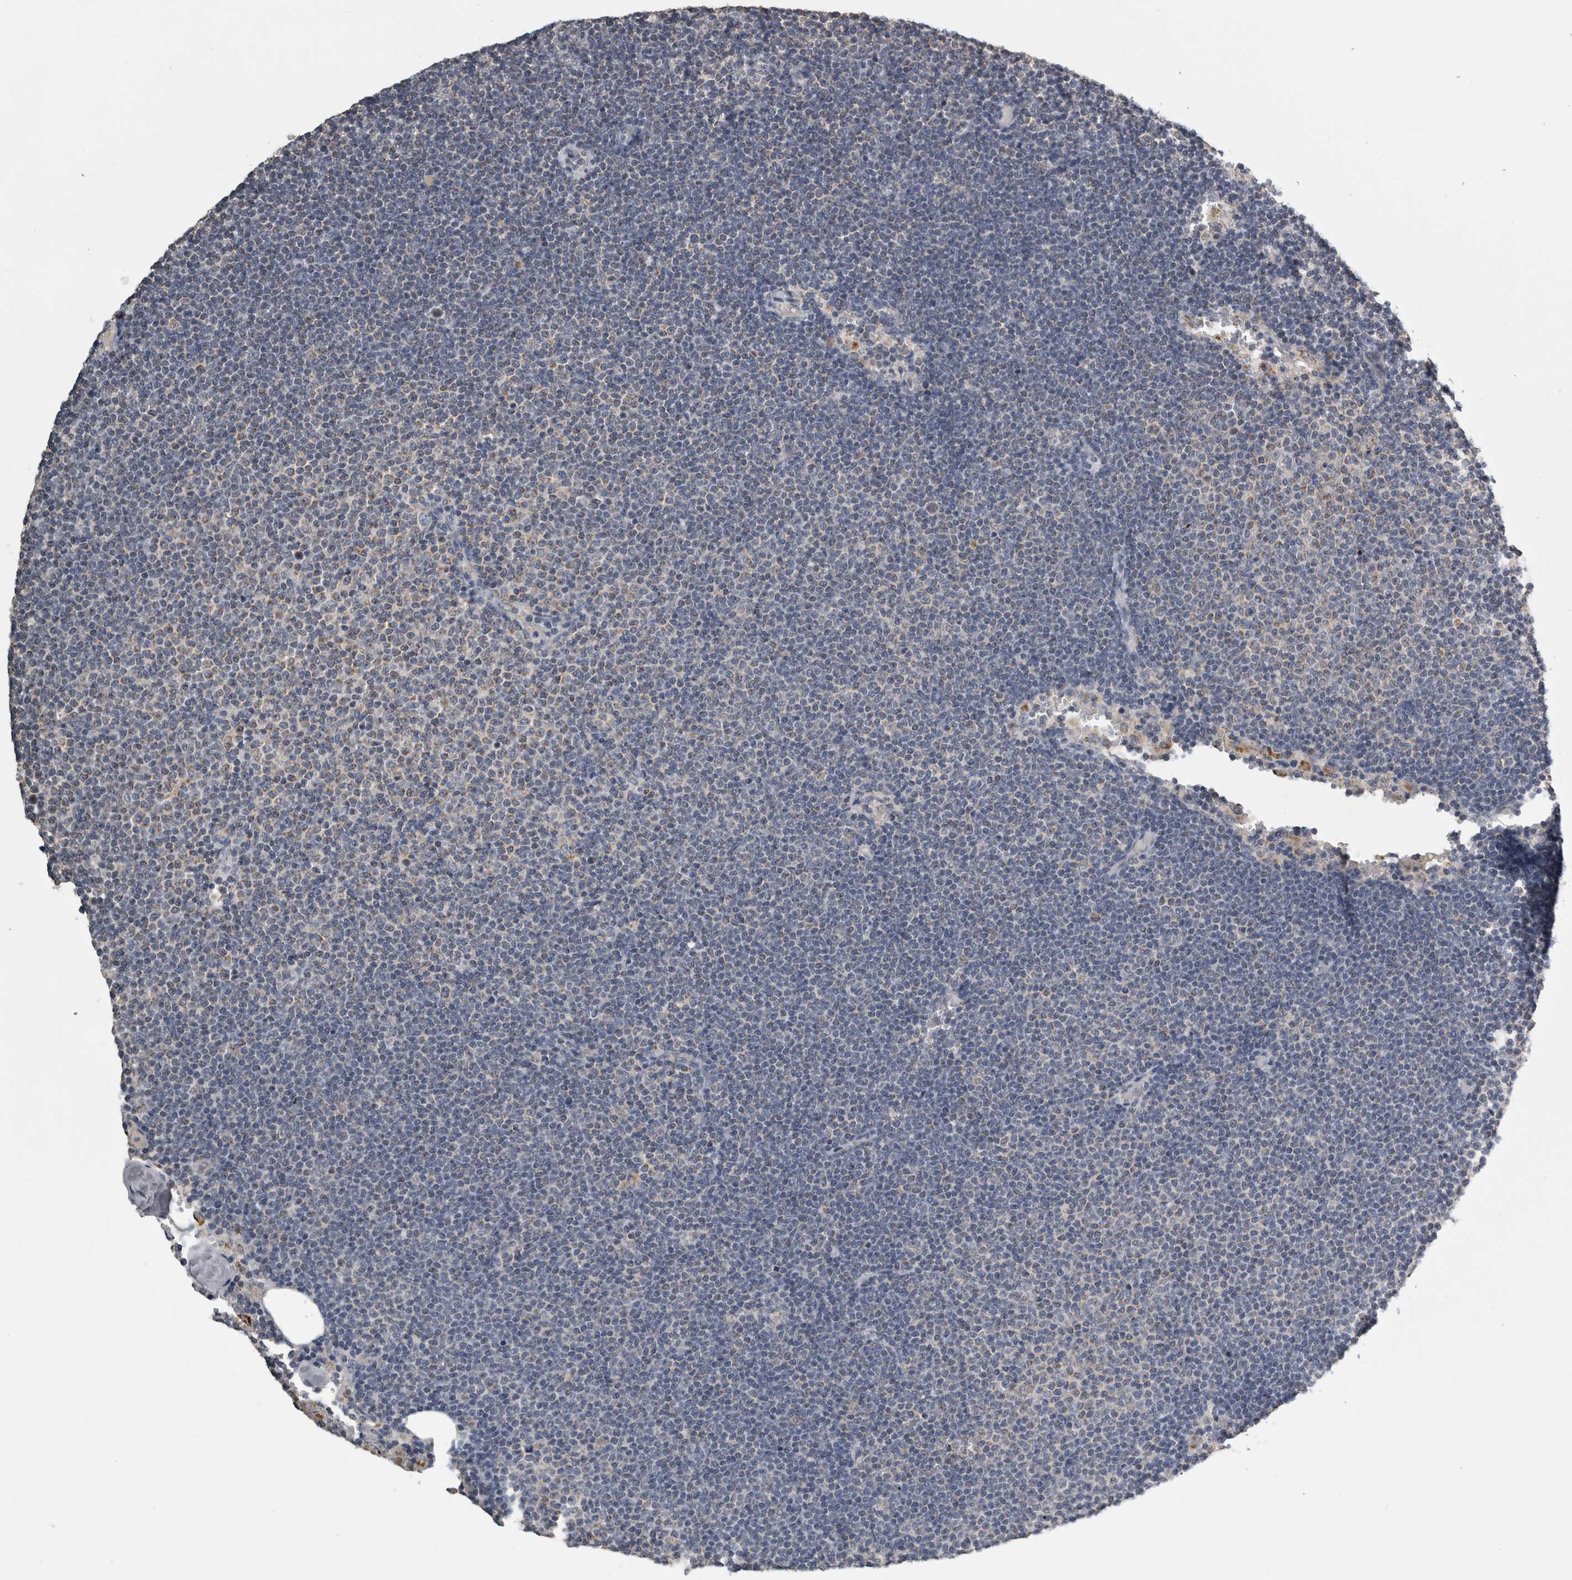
{"staining": {"intensity": "weak", "quantity": "<25%", "location": "cytoplasmic/membranous"}, "tissue": "lymphoma", "cell_type": "Tumor cells", "image_type": "cancer", "snomed": [{"axis": "morphology", "description": "Malignant lymphoma, non-Hodgkin's type, Low grade"}, {"axis": "topography", "description": "Lymph node"}], "caption": "Lymphoma was stained to show a protein in brown. There is no significant staining in tumor cells.", "gene": "FRK", "patient": {"sex": "female", "age": 53}}